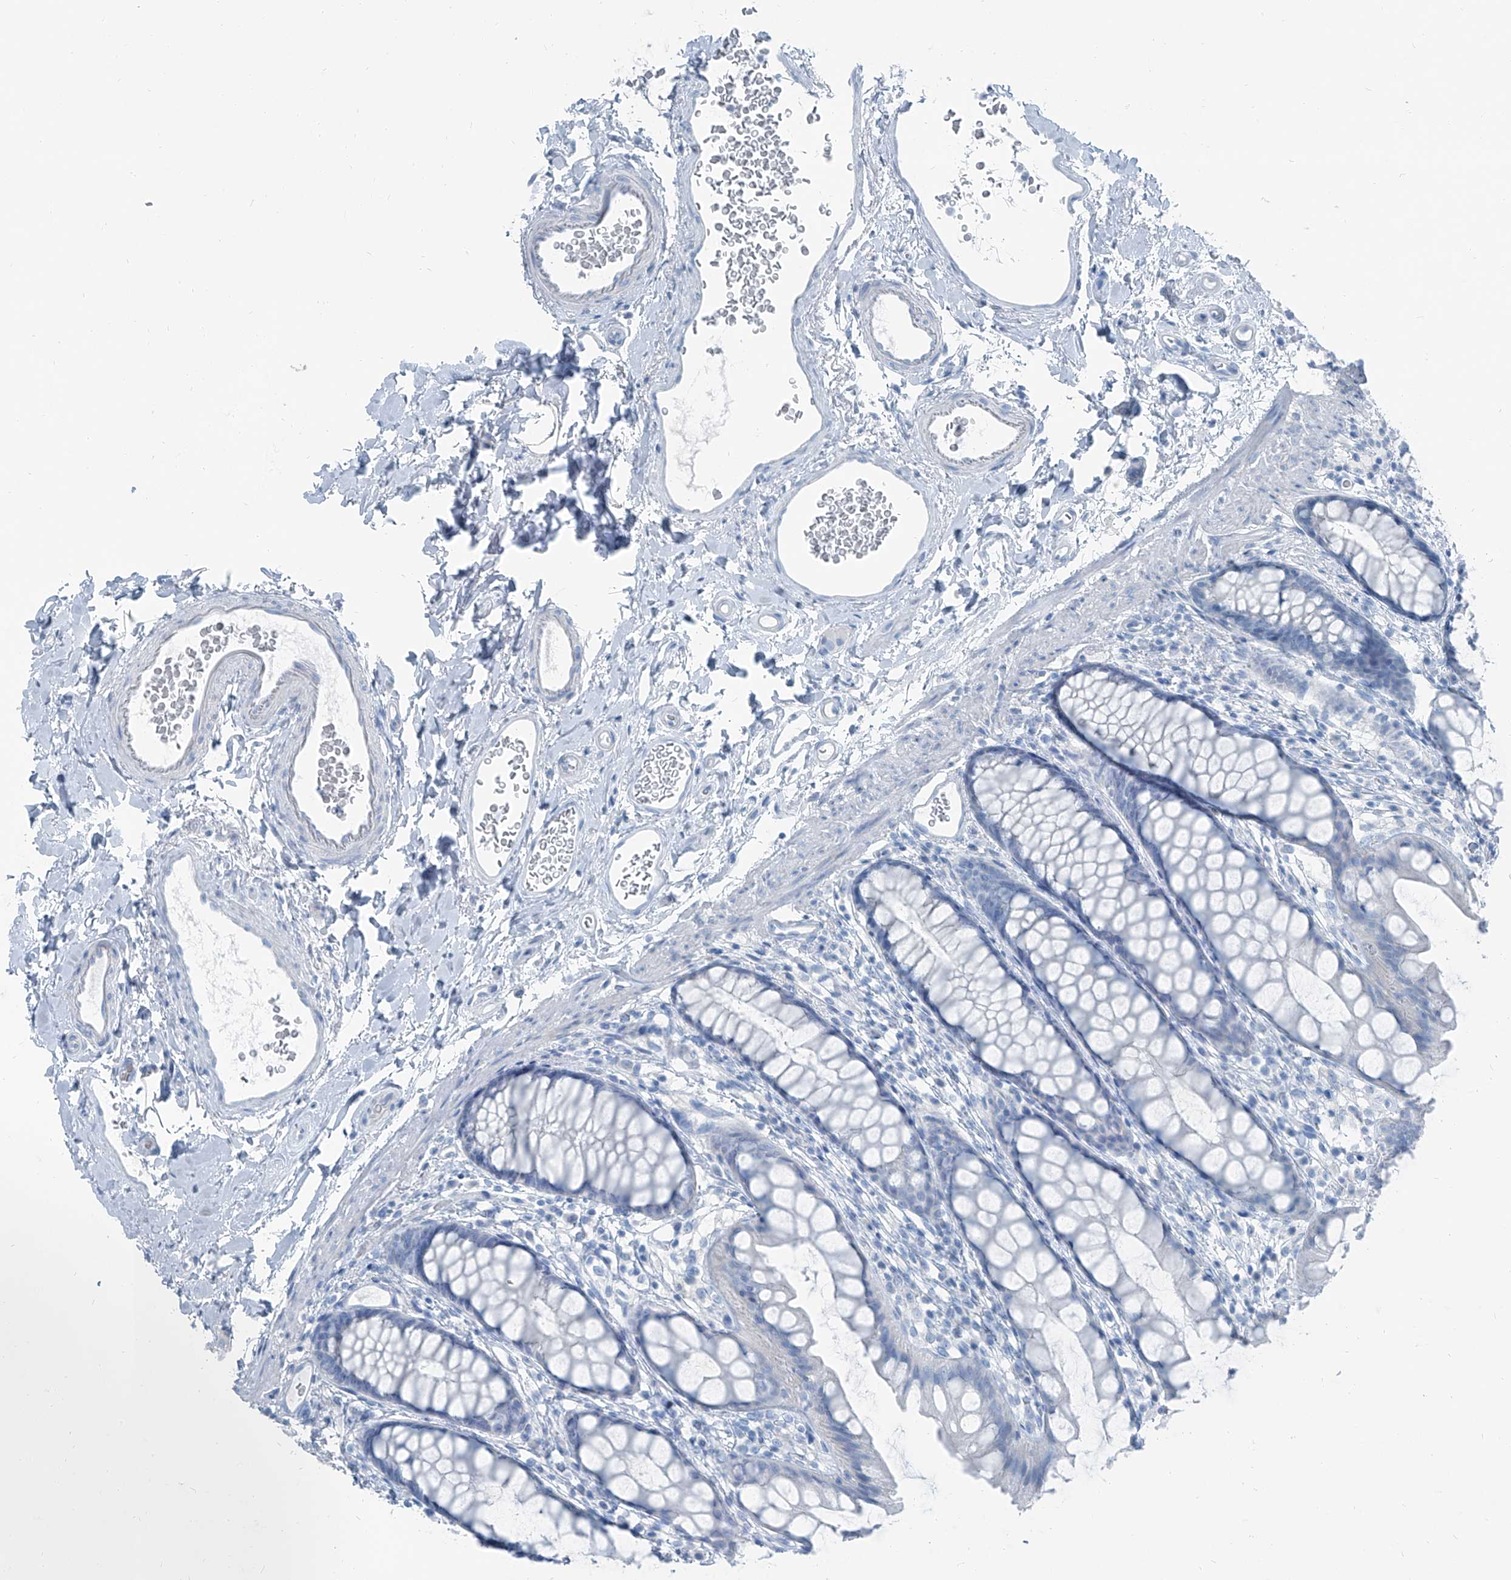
{"staining": {"intensity": "negative", "quantity": "none", "location": "none"}, "tissue": "rectum", "cell_type": "Glandular cells", "image_type": "normal", "snomed": [{"axis": "morphology", "description": "Normal tissue, NOS"}, {"axis": "topography", "description": "Rectum"}], "caption": "DAB (3,3'-diaminobenzidine) immunohistochemical staining of normal human rectum shows no significant staining in glandular cells.", "gene": "RGN", "patient": {"sex": "female", "age": 65}}